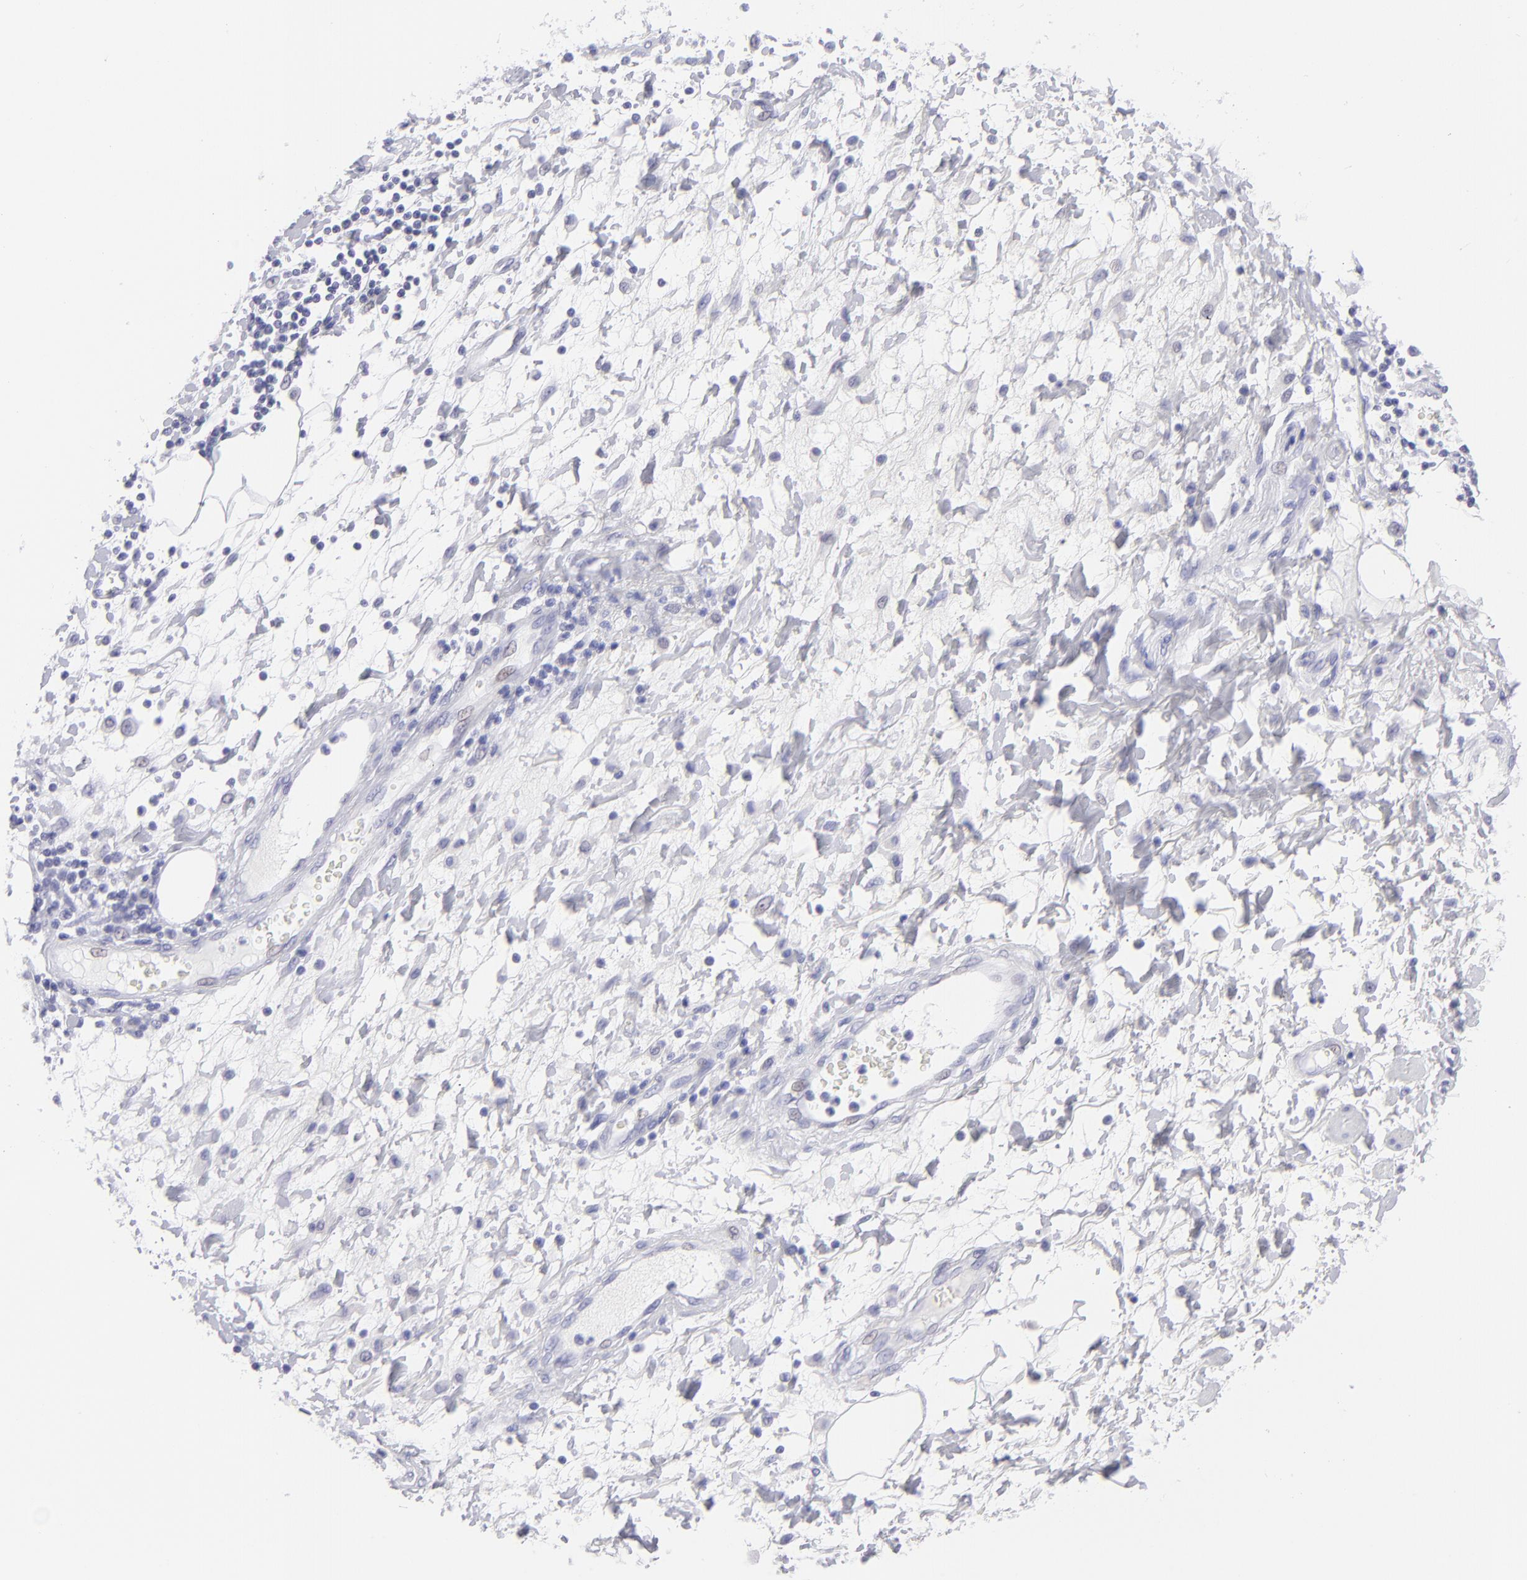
{"staining": {"intensity": "negative", "quantity": "none", "location": "none"}, "tissue": "stomach cancer", "cell_type": "Tumor cells", "image_type": "cancer", "snomed": [{"axis": "morphology", "description": "Adenocarcinoma, NOS"}, {"axis": "topography", "description": "Pancreas"}, {"axis": "topography", "description": "Stomach, upper"}], "caption": "Immunohistochemical staining of stomach adenocarcinoma shows no significant staining in tumor cells.", "gene": "SLC1A2", "patient": {"sex": "male", "age": 77}}